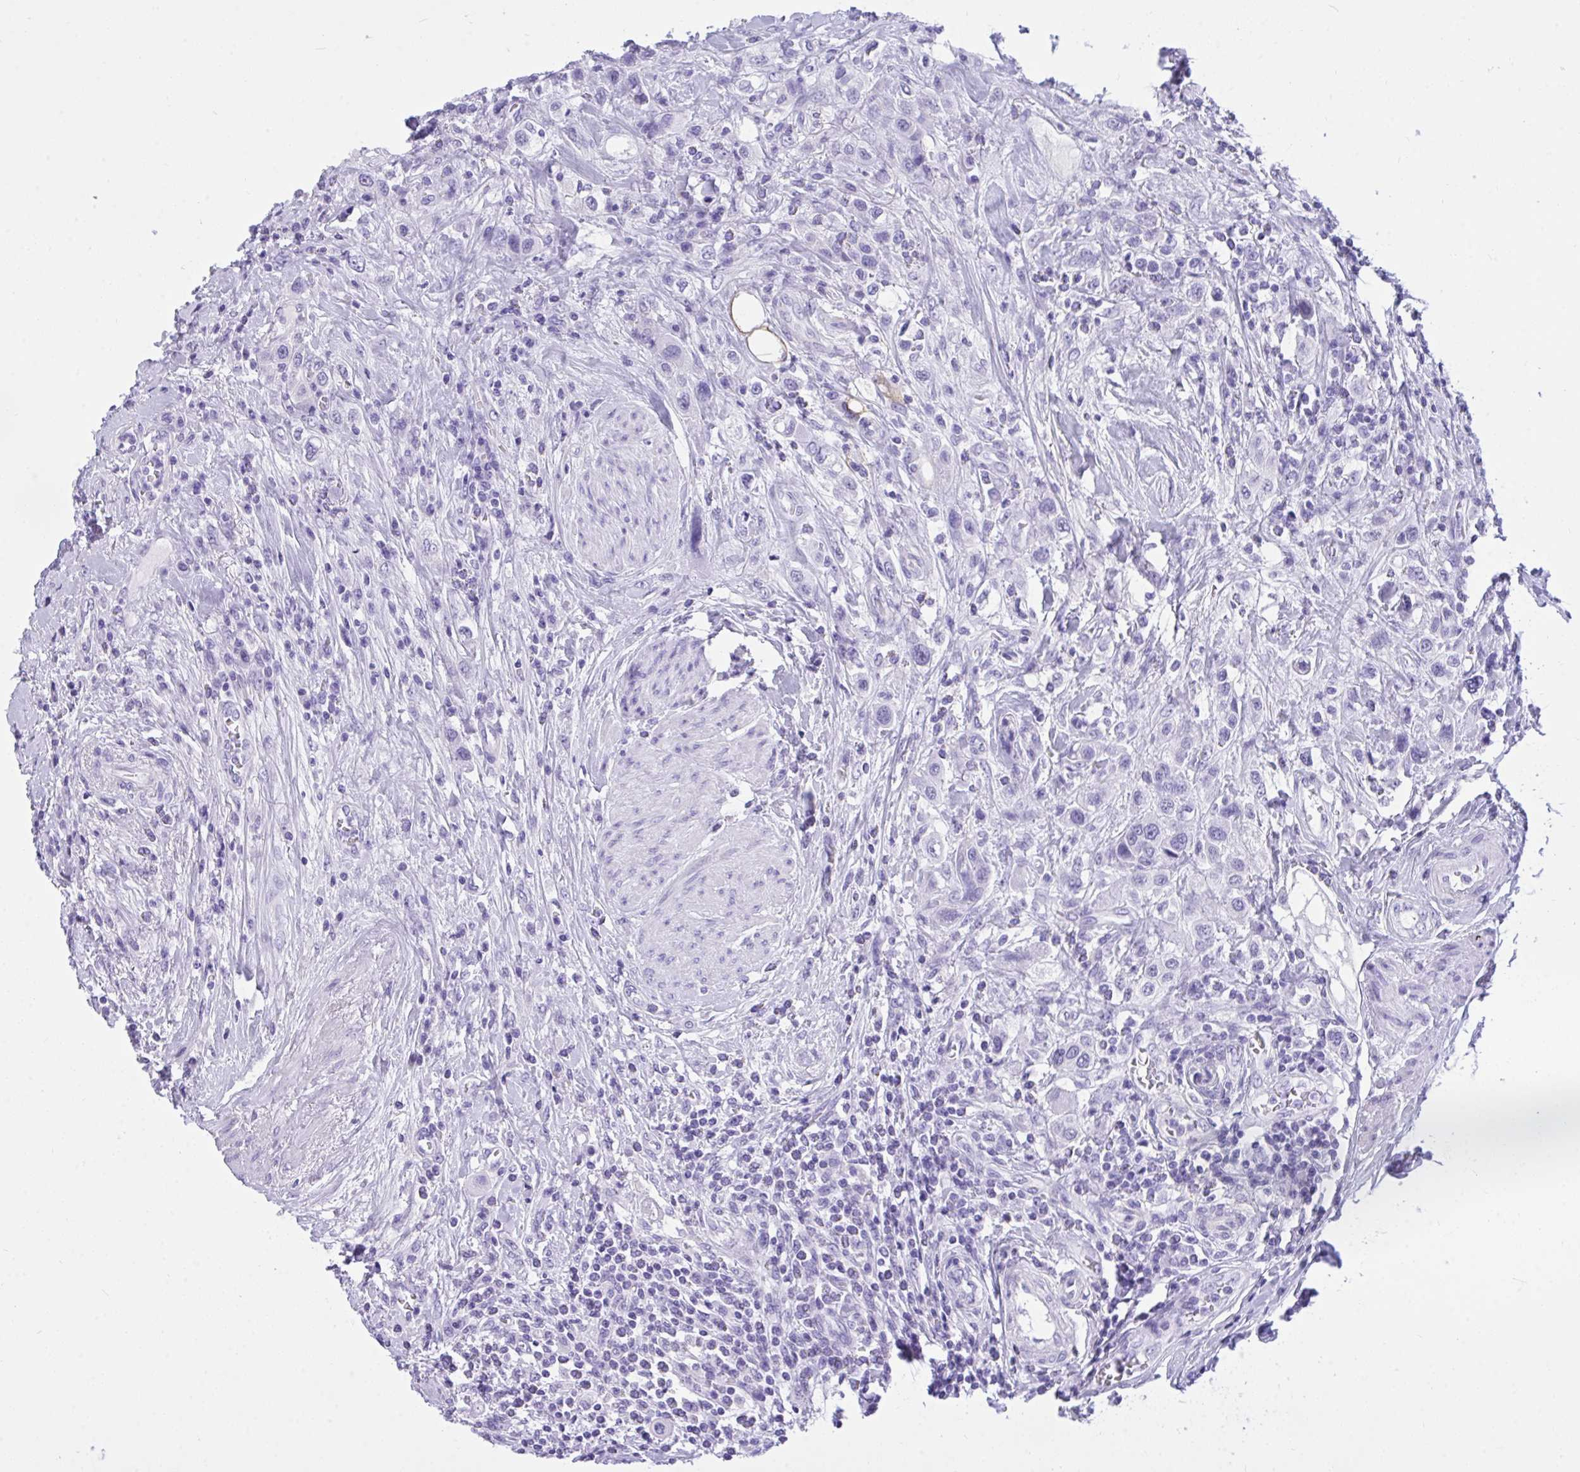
{"staining": {"intensity": "negative", "quantity": "none", "location": "none"}, "tissue": "urothelial cancer", "cell_type": "Tumor cells", "image_type": "cancer", "snomed": [{"axis": "morphology", "description": "Urothelial carcinoma, High grade"}, {"axis": "topography", "description": "Urinary bladder"}], "caption": "The micrograph exhibits no significant staining in tumor cells of urothelial cancer.", "gene": "TLN2", "patient": {"sex": "male", "age": 50}}